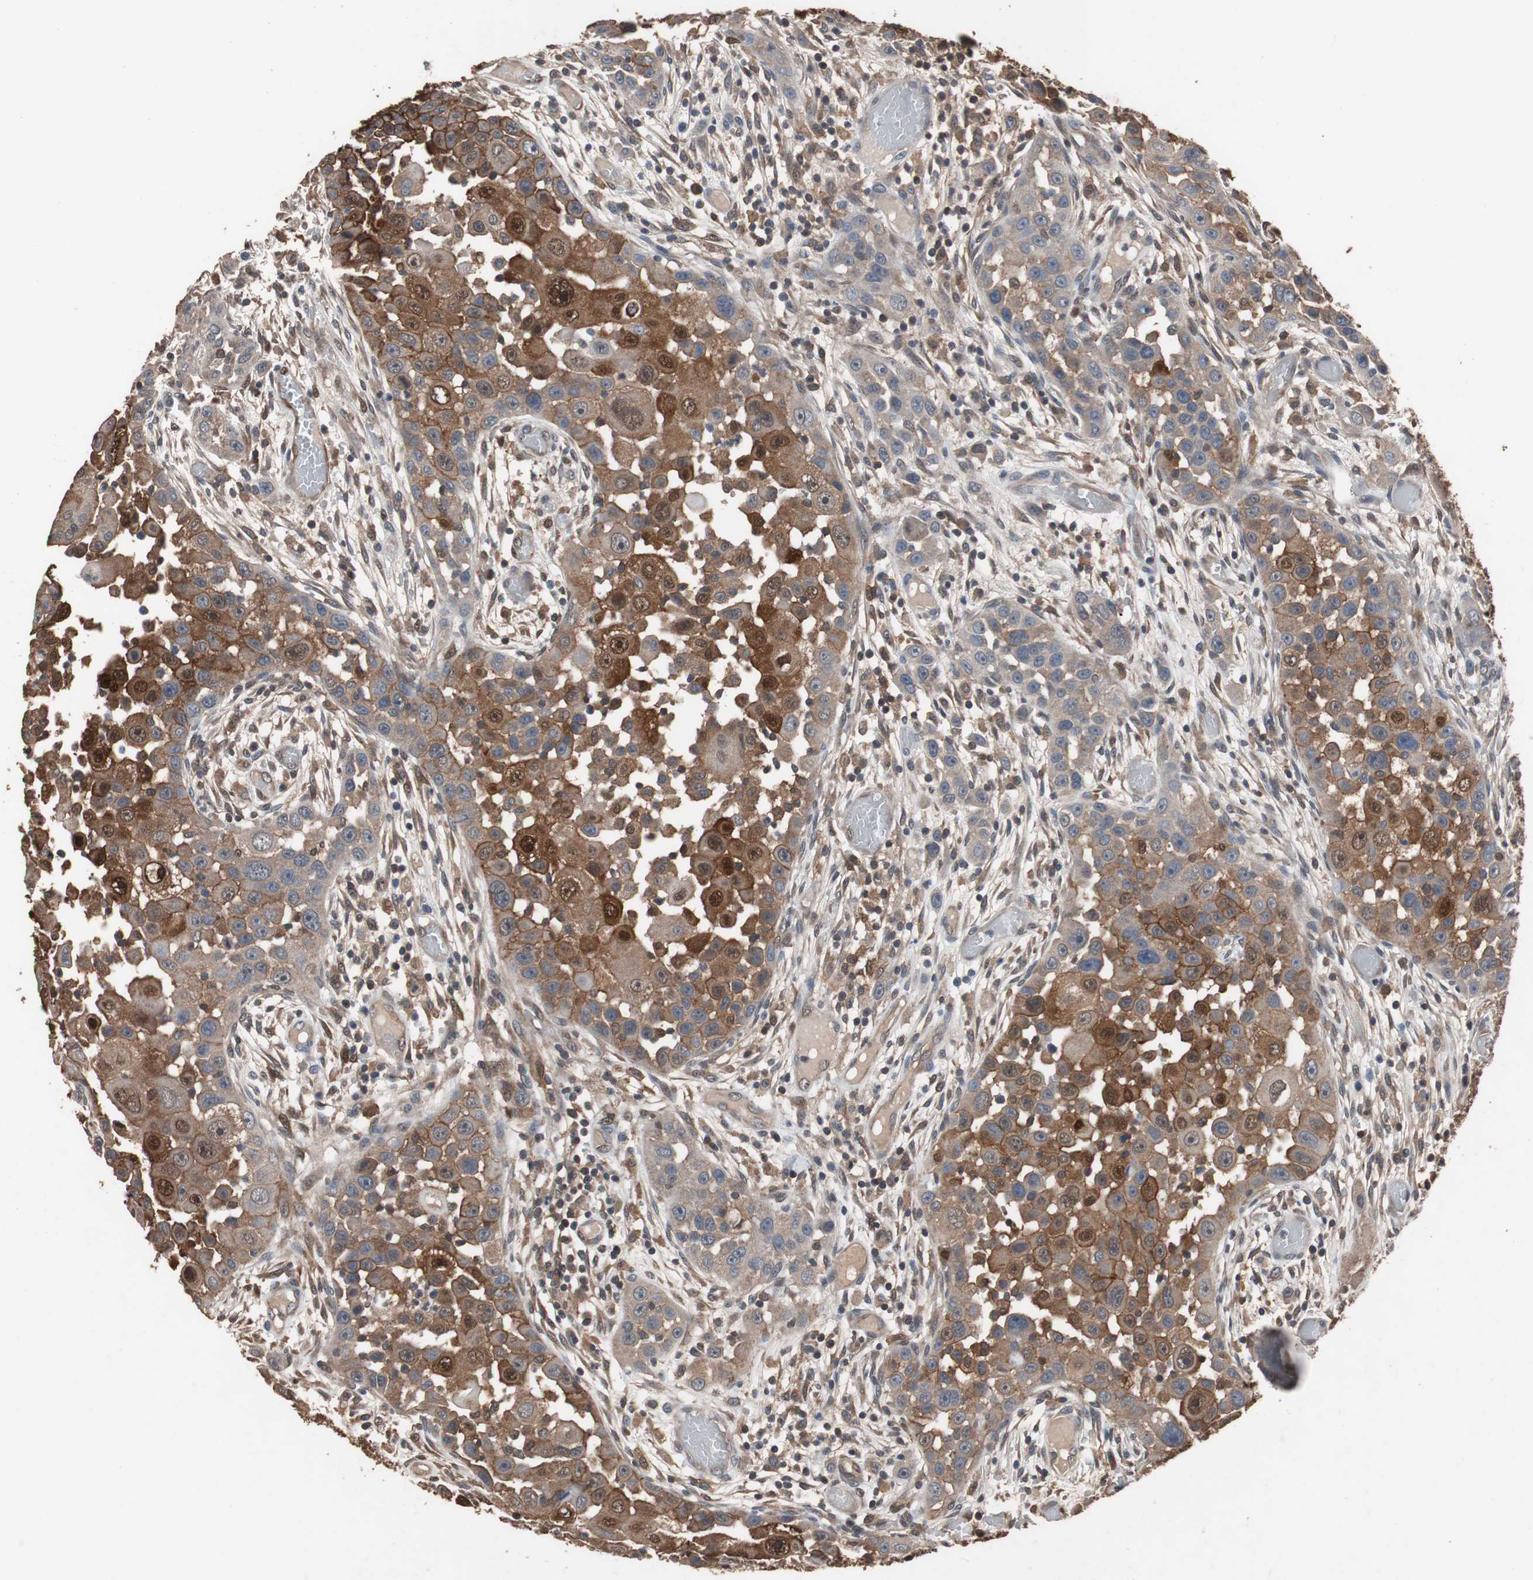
{"staining": {"intensity": "strong", "quantity": ">75%", "location": "cytoplasmic/membranous,nuclear"}, "tissue": "head and neck cancer", "cell_type": "Tumor cells", "image_type": "cancer", "snomed": [{"axis": "morphology", "description": "Carcinoma, NOS"}, {"axis": "topography", "description": "Head-Neck"}], "caption": "Strong cytoplasmic/membranous and nuclear staining for a protein is appreciated in about >75% of tumor cells of head and neck cancer (carcinoma) using immunohistochemistry.", "gene": "NDRG1", "patient": {"sex": "male", "age": 87}}